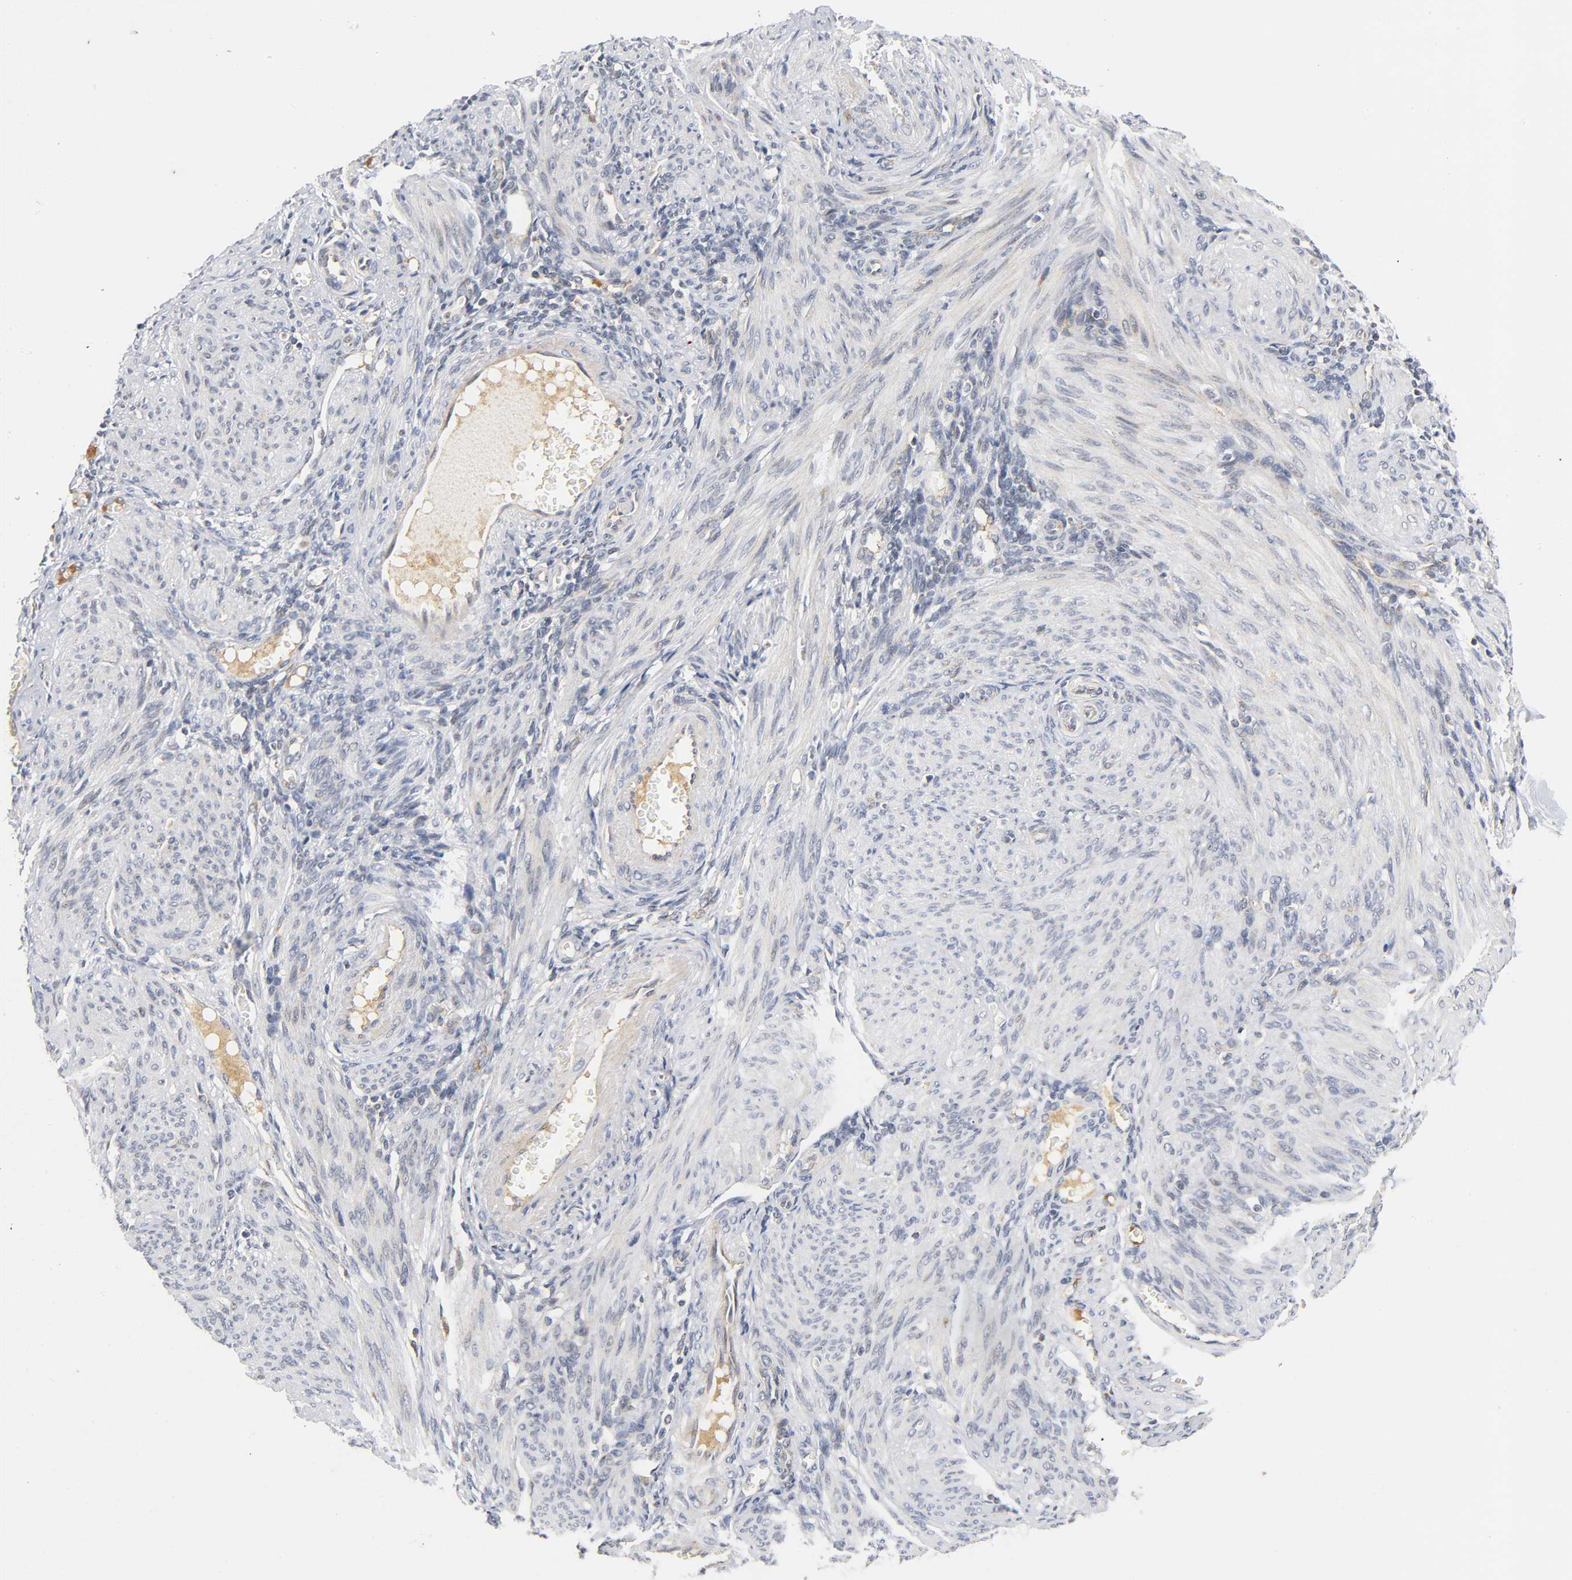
{"staining": {"intensity": "negative", "quantity": "none", "location": "none"}, "tissue": "endometrium", "cell_type": "Cells in endometrial stroma", "image_type": "normal", "snomed": [{"axis": "morphology", "description": "Normal tissue, NOS"}, {"axis": "topography", "description": "Endometrium"}], "caption": "The photomicrograph demonstrates no significant expression in cells in endometrial stroma of endometrium.", "gene": "NRP1", "patient": {"sex": "female", "age": 72}}